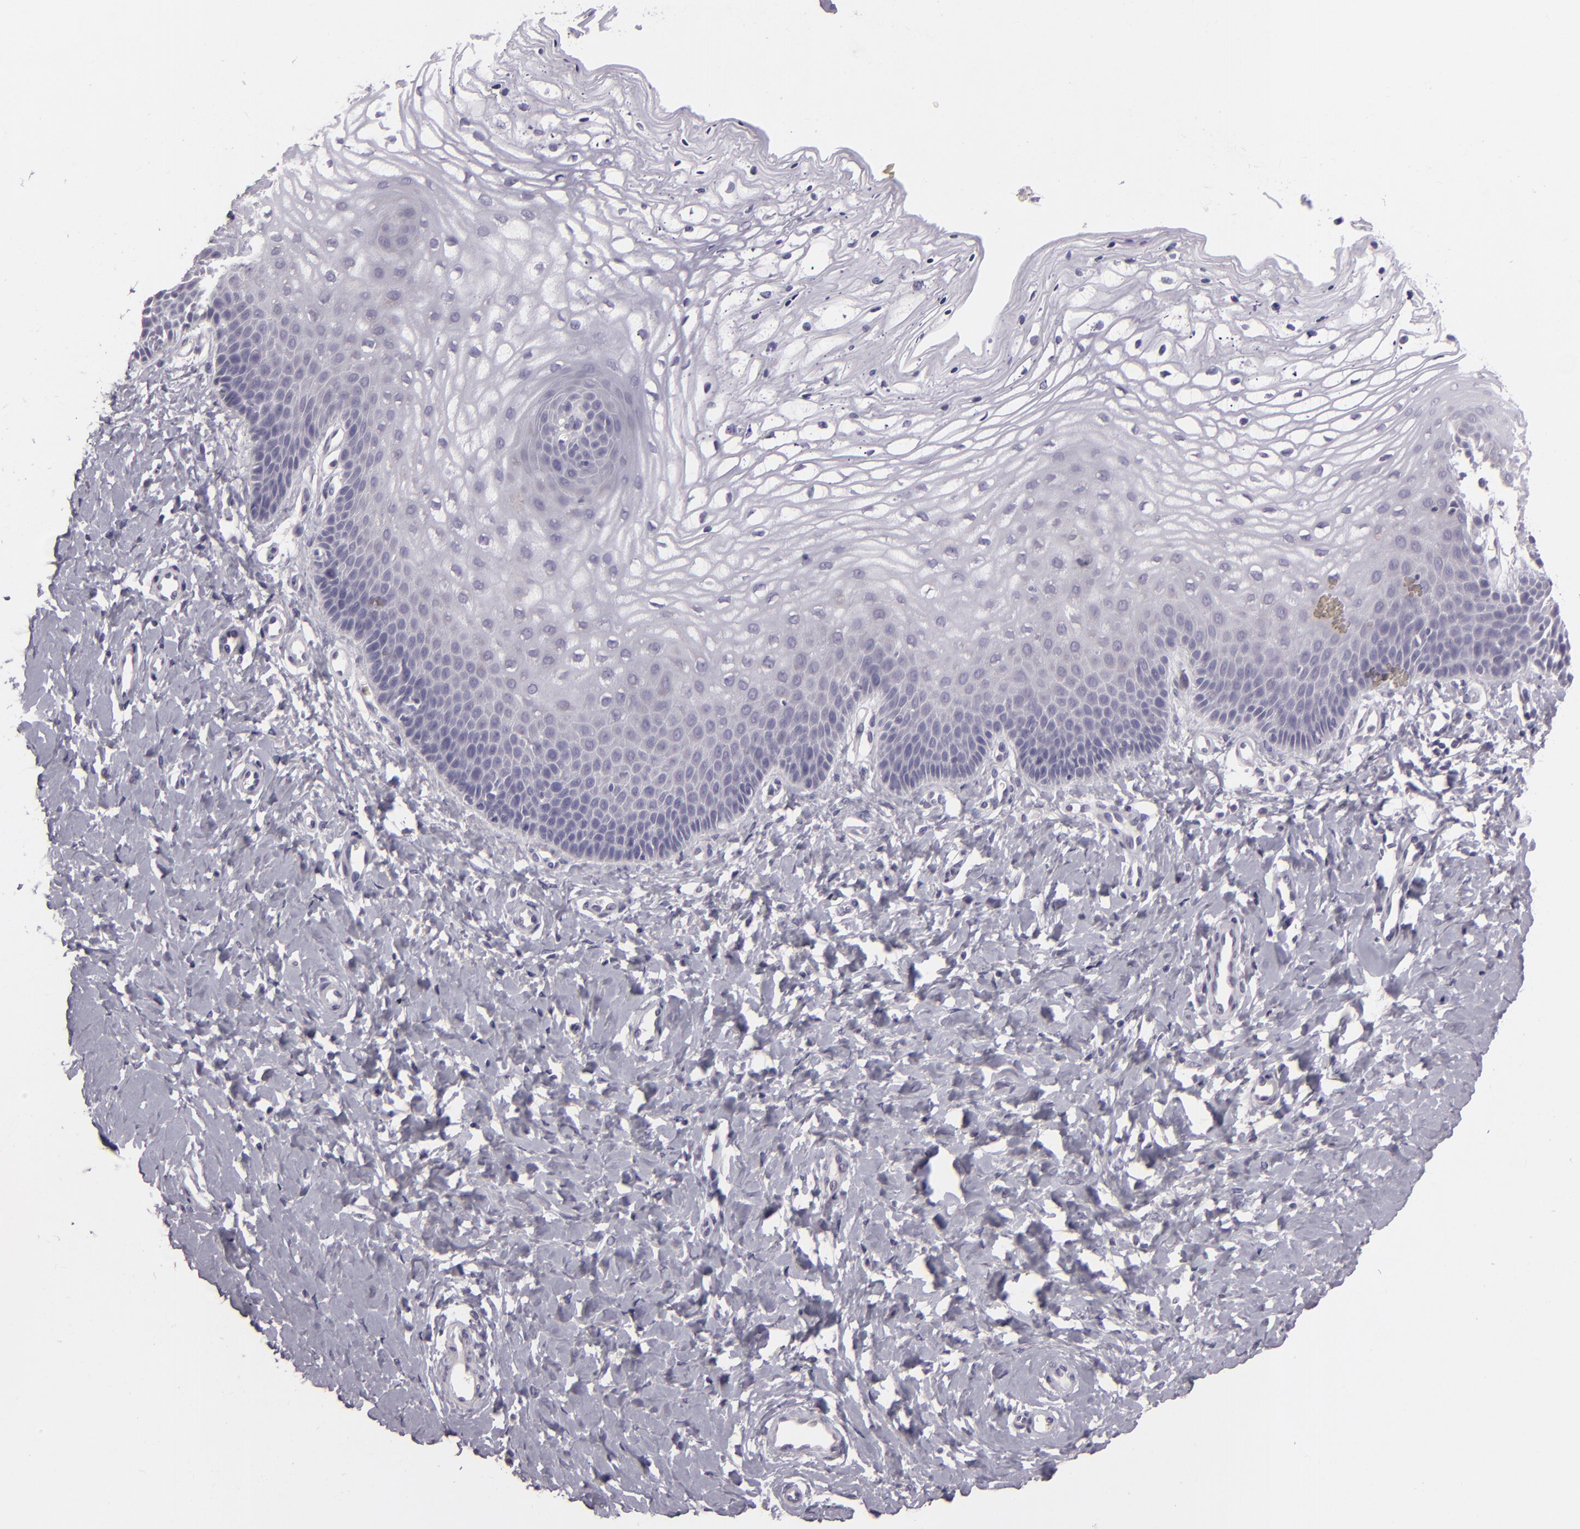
{"staining": {"intensity": "negative", "quantity": "none", "location": "none"}, "tissue": "vagina", "cell_type": "Squamous epithelial cells", "image_type": "normal", "snomed": [{"axis": "morphology", "description": "Normal tissue, NOS"}, {"axis": "topography", "description": "Vagina"}], "caption": "A high-resolution image shows immunohistochemistry staining of normal vagina, which reveals no significant positivity in squamous epithelial cells.", "gene": "EGFL6", "patient": {"sex": "female", "age": 68}}